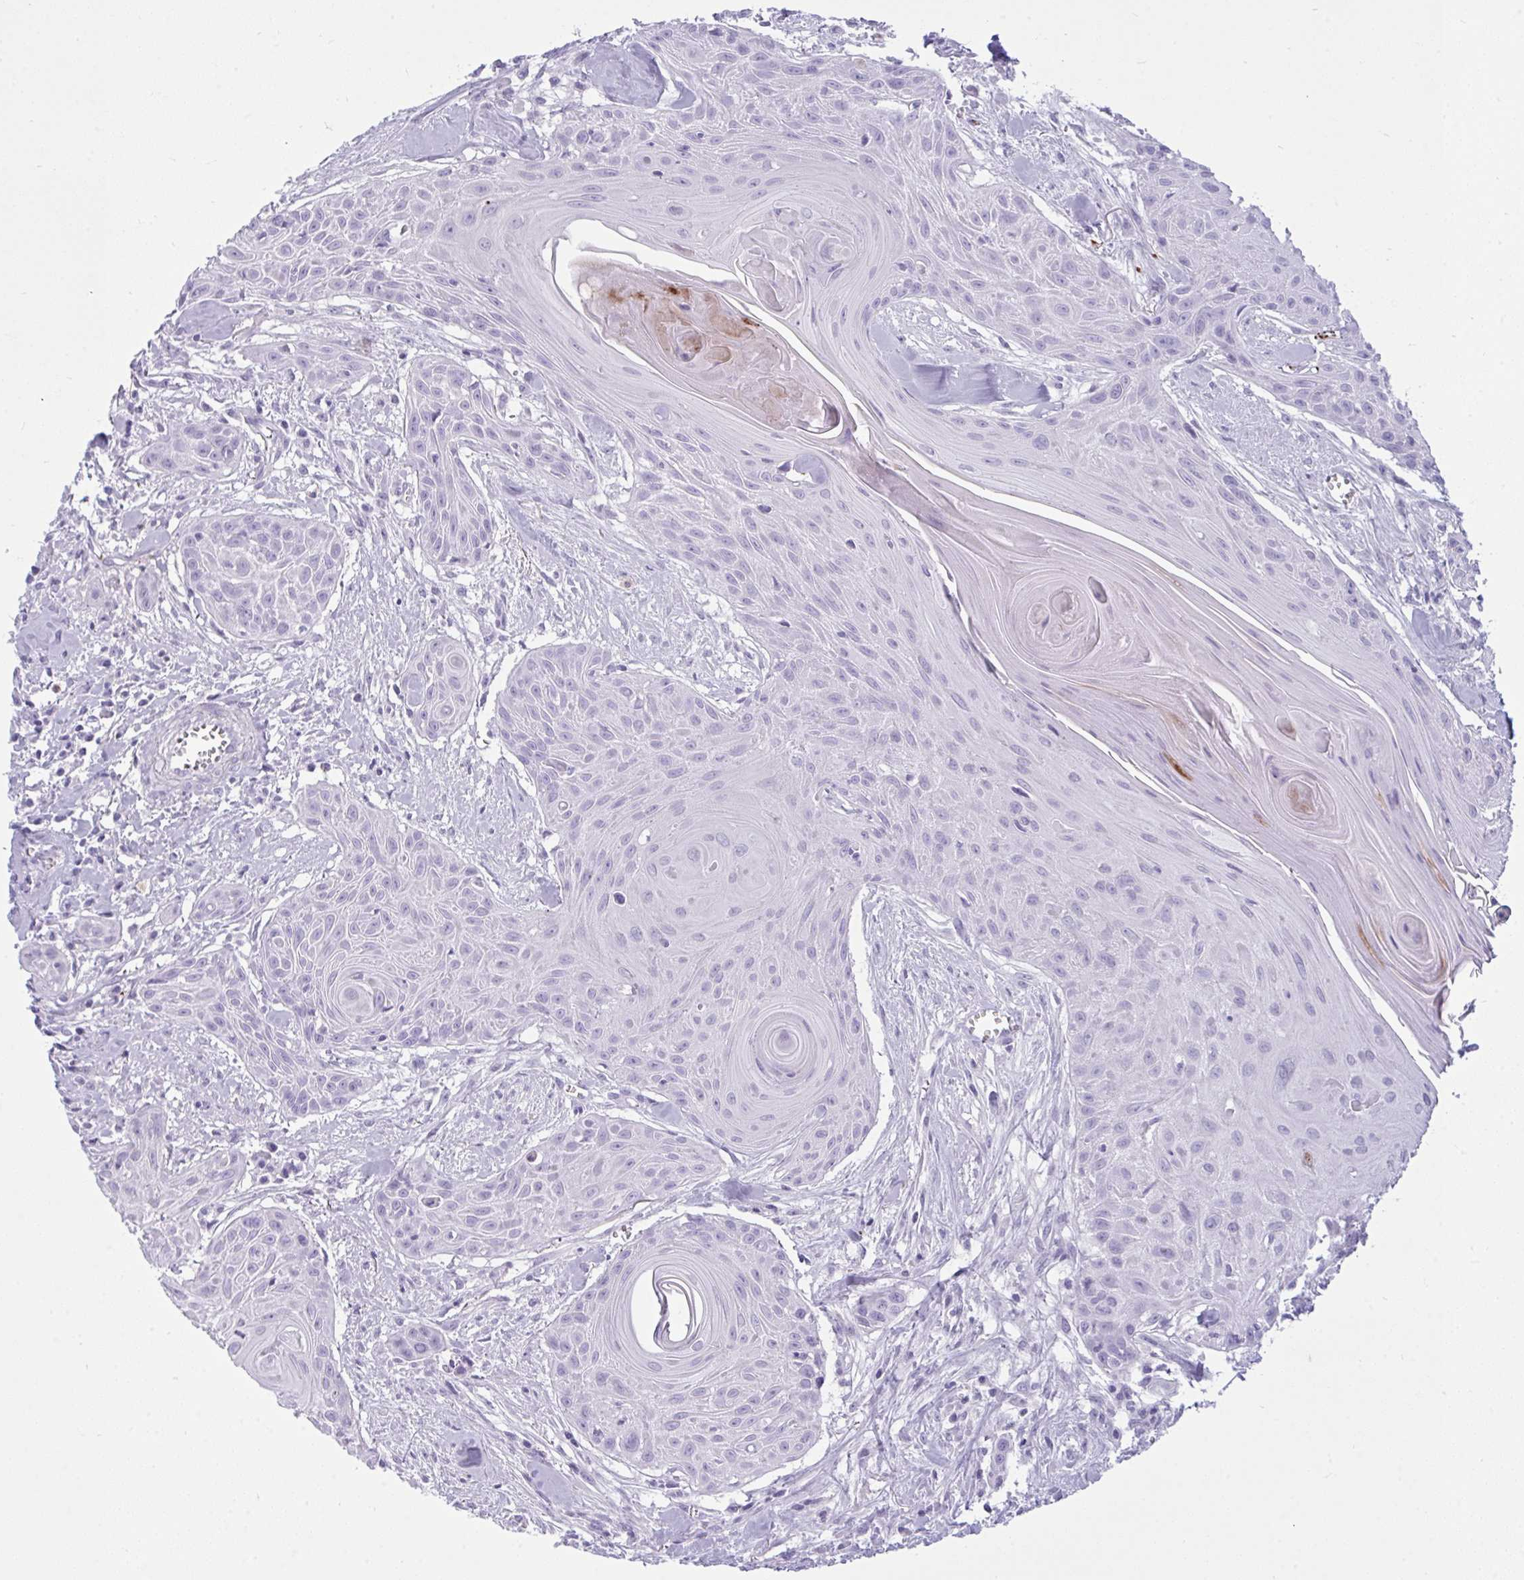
{"staining": {"intensity": "negative", "quantity": "none", "location": "none"}, "tissue": "head and neck cancer", "cell_type": "Tumor cells", "image_type": "cancer", "snomed": [{"axis": "morphology", "description": "Squamous cell carcinoma, NOS"}, {"axis": "topography", "description": "Lymph node"}, {"axis": "topography", "description": "Salivary gland"}, {"axis": "topography", "description": "Head-Neck"}], "caption": "Tumor cells show no significant protein staining in head and neck cancer (squamous cell carcinoma).", "gene": "ARHGAP42", "patient": {"sex": "female", "age": 74}}